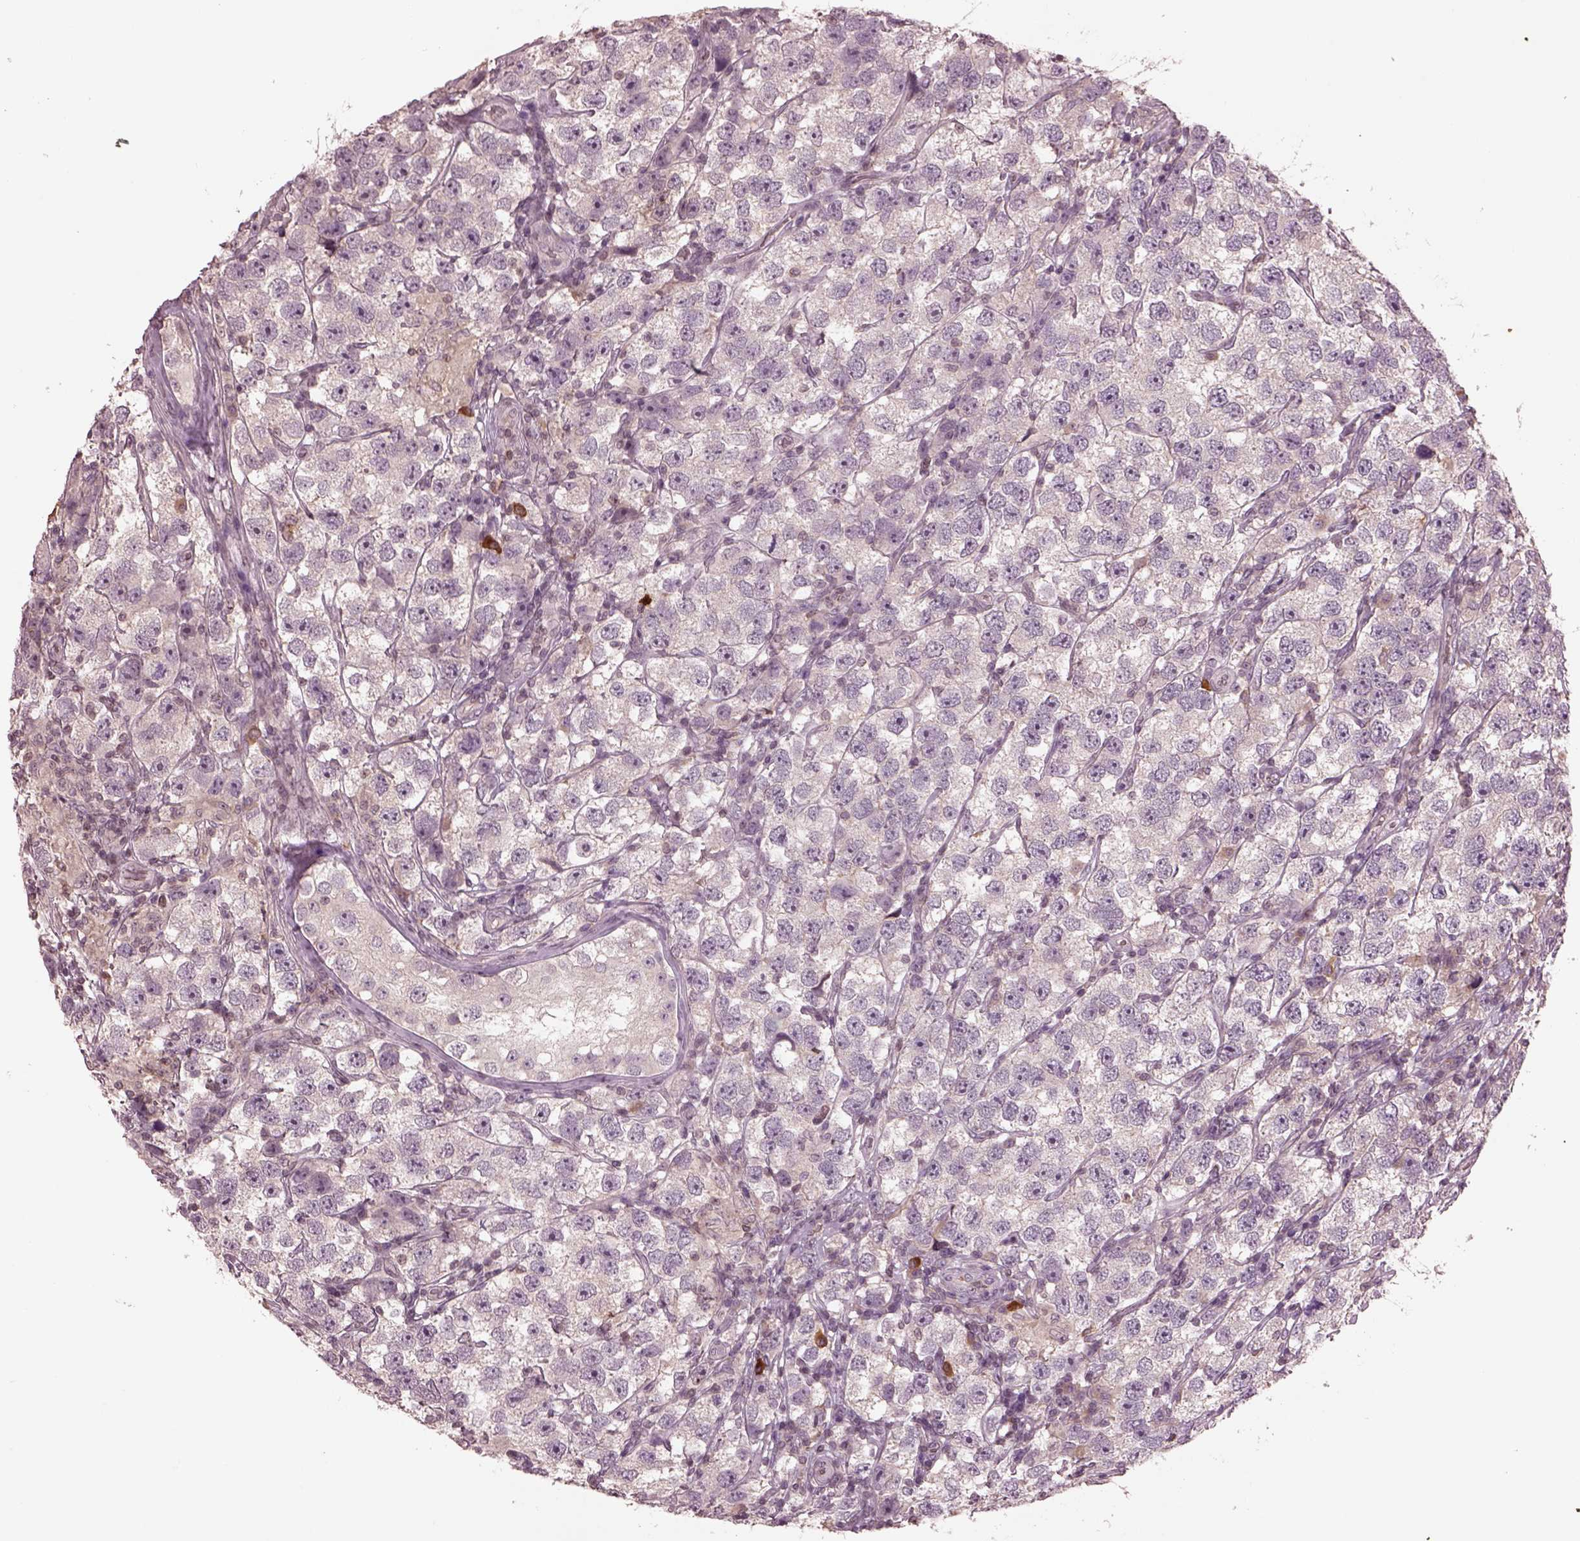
{"staining": {"intensity": "negative", "quantity": "none", "location": "none"}, "tissue": "testis cancer", "cell_type": "Tumor cells", "image_type": "cancer", "snomed": [{"axis": "morphology", "description": "Seminoma, NOS"}, {"axis": "topography", "description": "Testis"}], "caption": "The histopathology image shows no significant positivity in tumor cells of testis cancer.", "gene": "PTX4", "patient": {"sex": "male", "age": 26}}